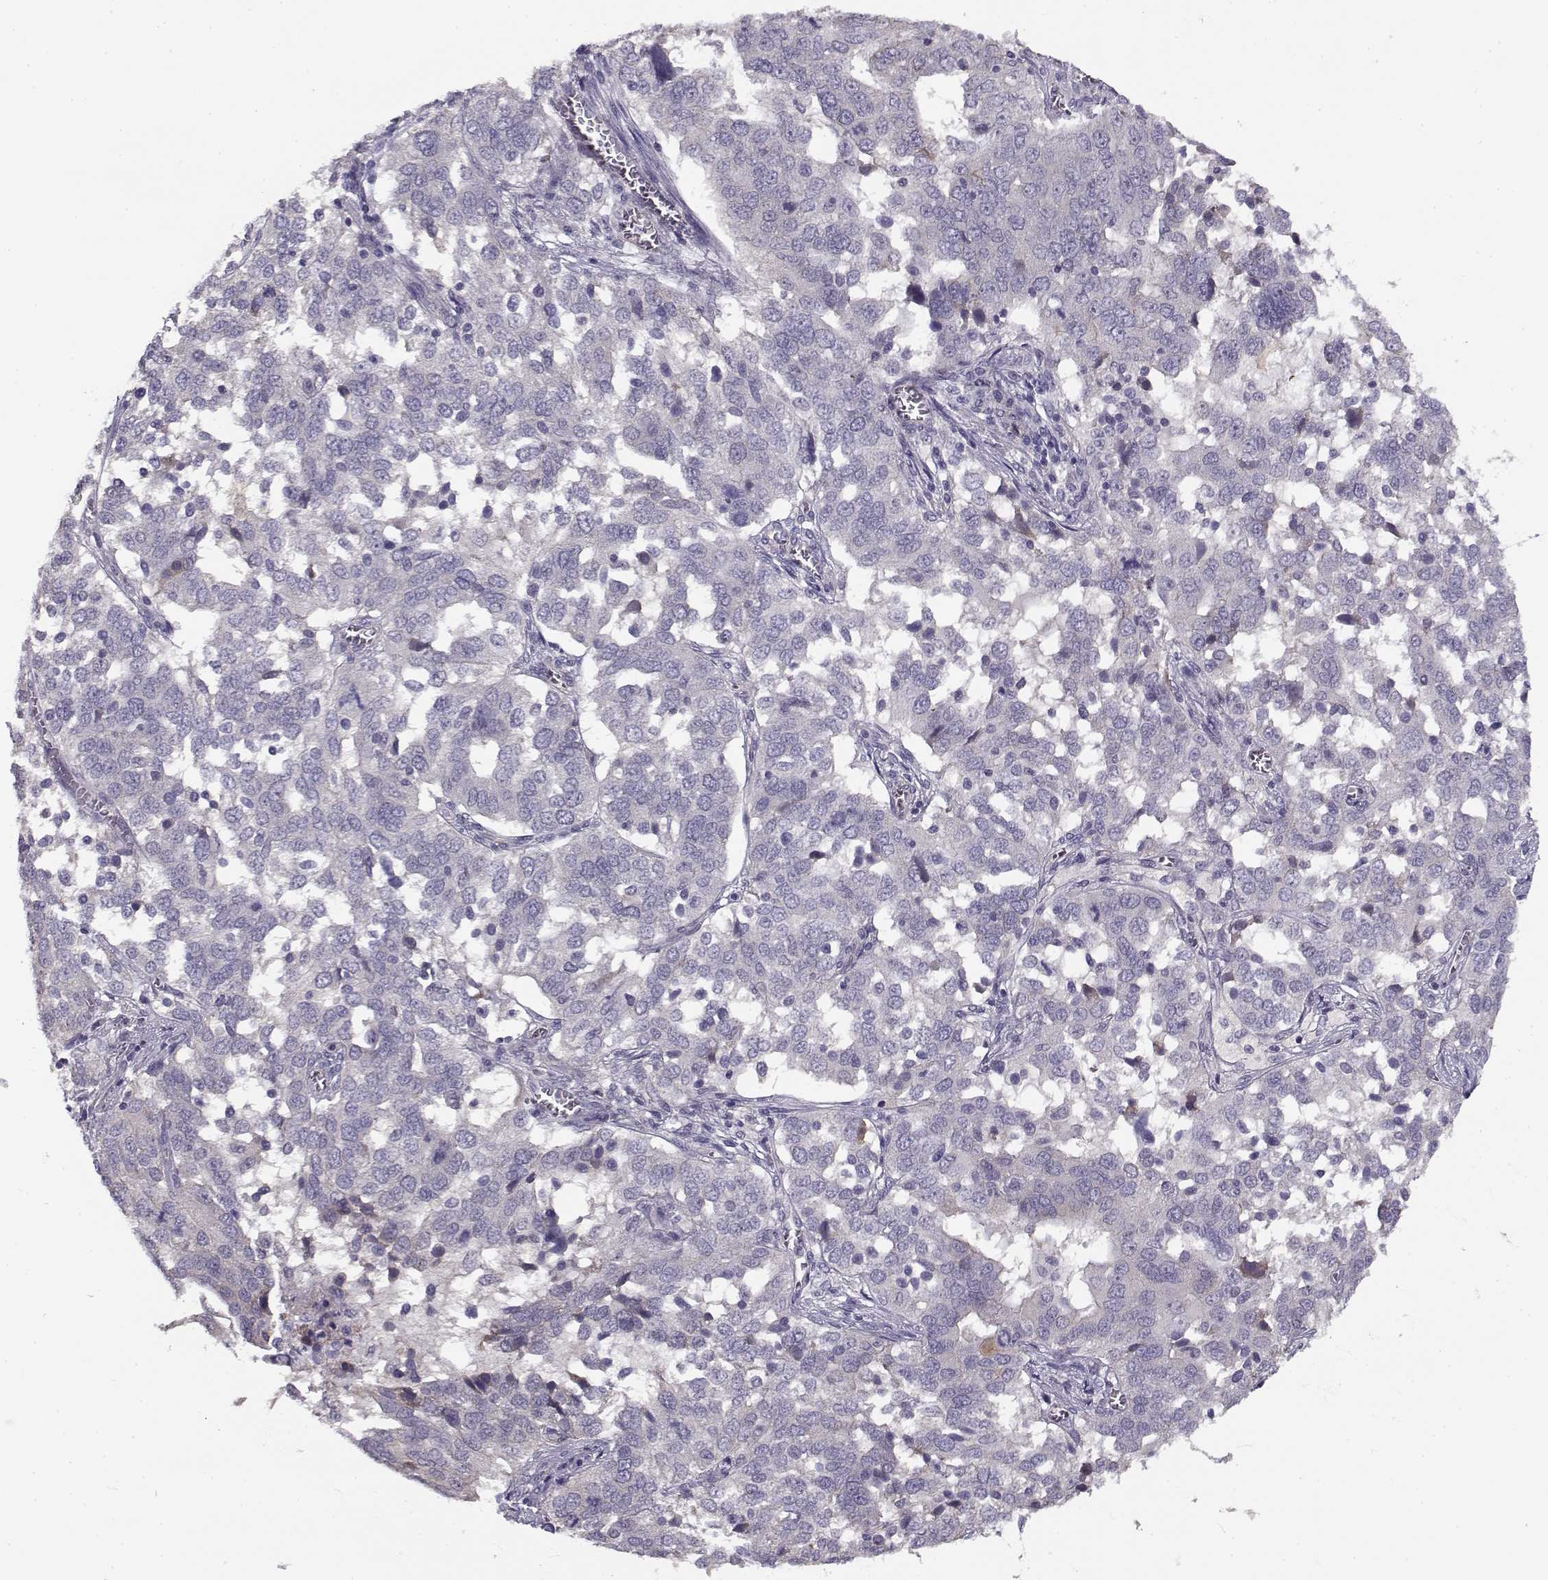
{"staining": {"intensity": "negative", "quantity": "none", "location": "none"}, "tissue": "ovarian cancer", "cell_type": "Tumor cells", "image_type": "cancer", "snomed": [{"axis": "morphology", "description": "Carcinoma, endometroid"}, {"axis": "topography", "description": "Soft tissue"}, {"axis": "topography", "description": "Ovary"}], "caption": "This is a micrograph of IHC staining of ovarian cancer, which shows no positivity in tumor cells. (Brightfield microscopy of DAB (3,3'-diaminobenzidine) immunohistochemistry (IHC) at high magnification).", "gene": "TMEM145", "patient": {"sex": "female", "age": 52}}